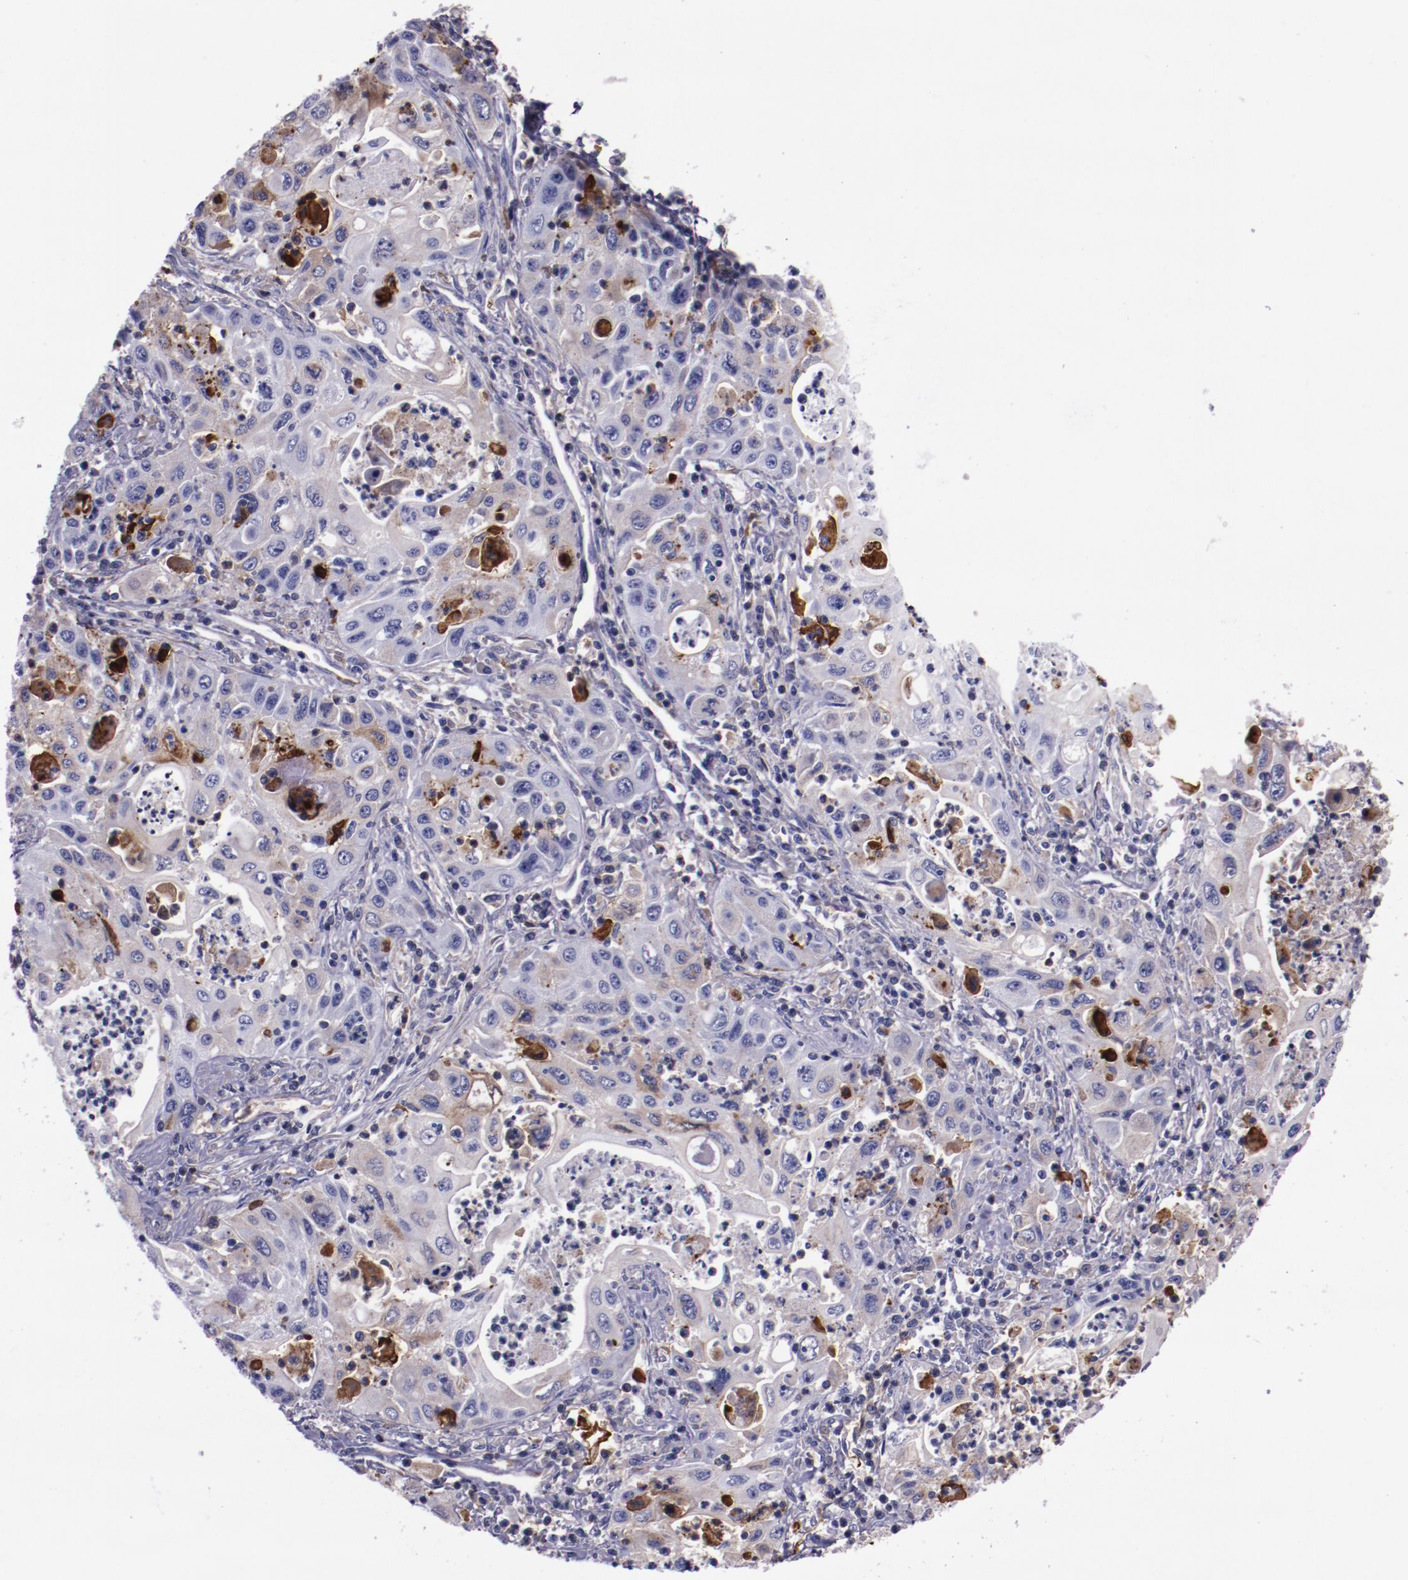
{"staining": {"intensity": "weak", "quantity": "<25%", "location": "cytoplasmic/membranous"}, "tissue": "pancreatic cancer", "cell_type": "Tumor cells", "image_type": "cancer", "snomed": [{"axis": "morphology", "description": "Adenocarcinoma, NOS"}, {"axis": "topography", "description": "Pancreas"}], "caption": "Tumor cells are negative for brown protein staining in pancreatic cancer (adenocarcinoma). The staining was performed using DAB to visualize the protein expression in brown, while the nuclei were stained in blue with hematoxylin (Magnification: 20x).", "gene": "APOH", "patient": {"sex": "male", "age": 70}}